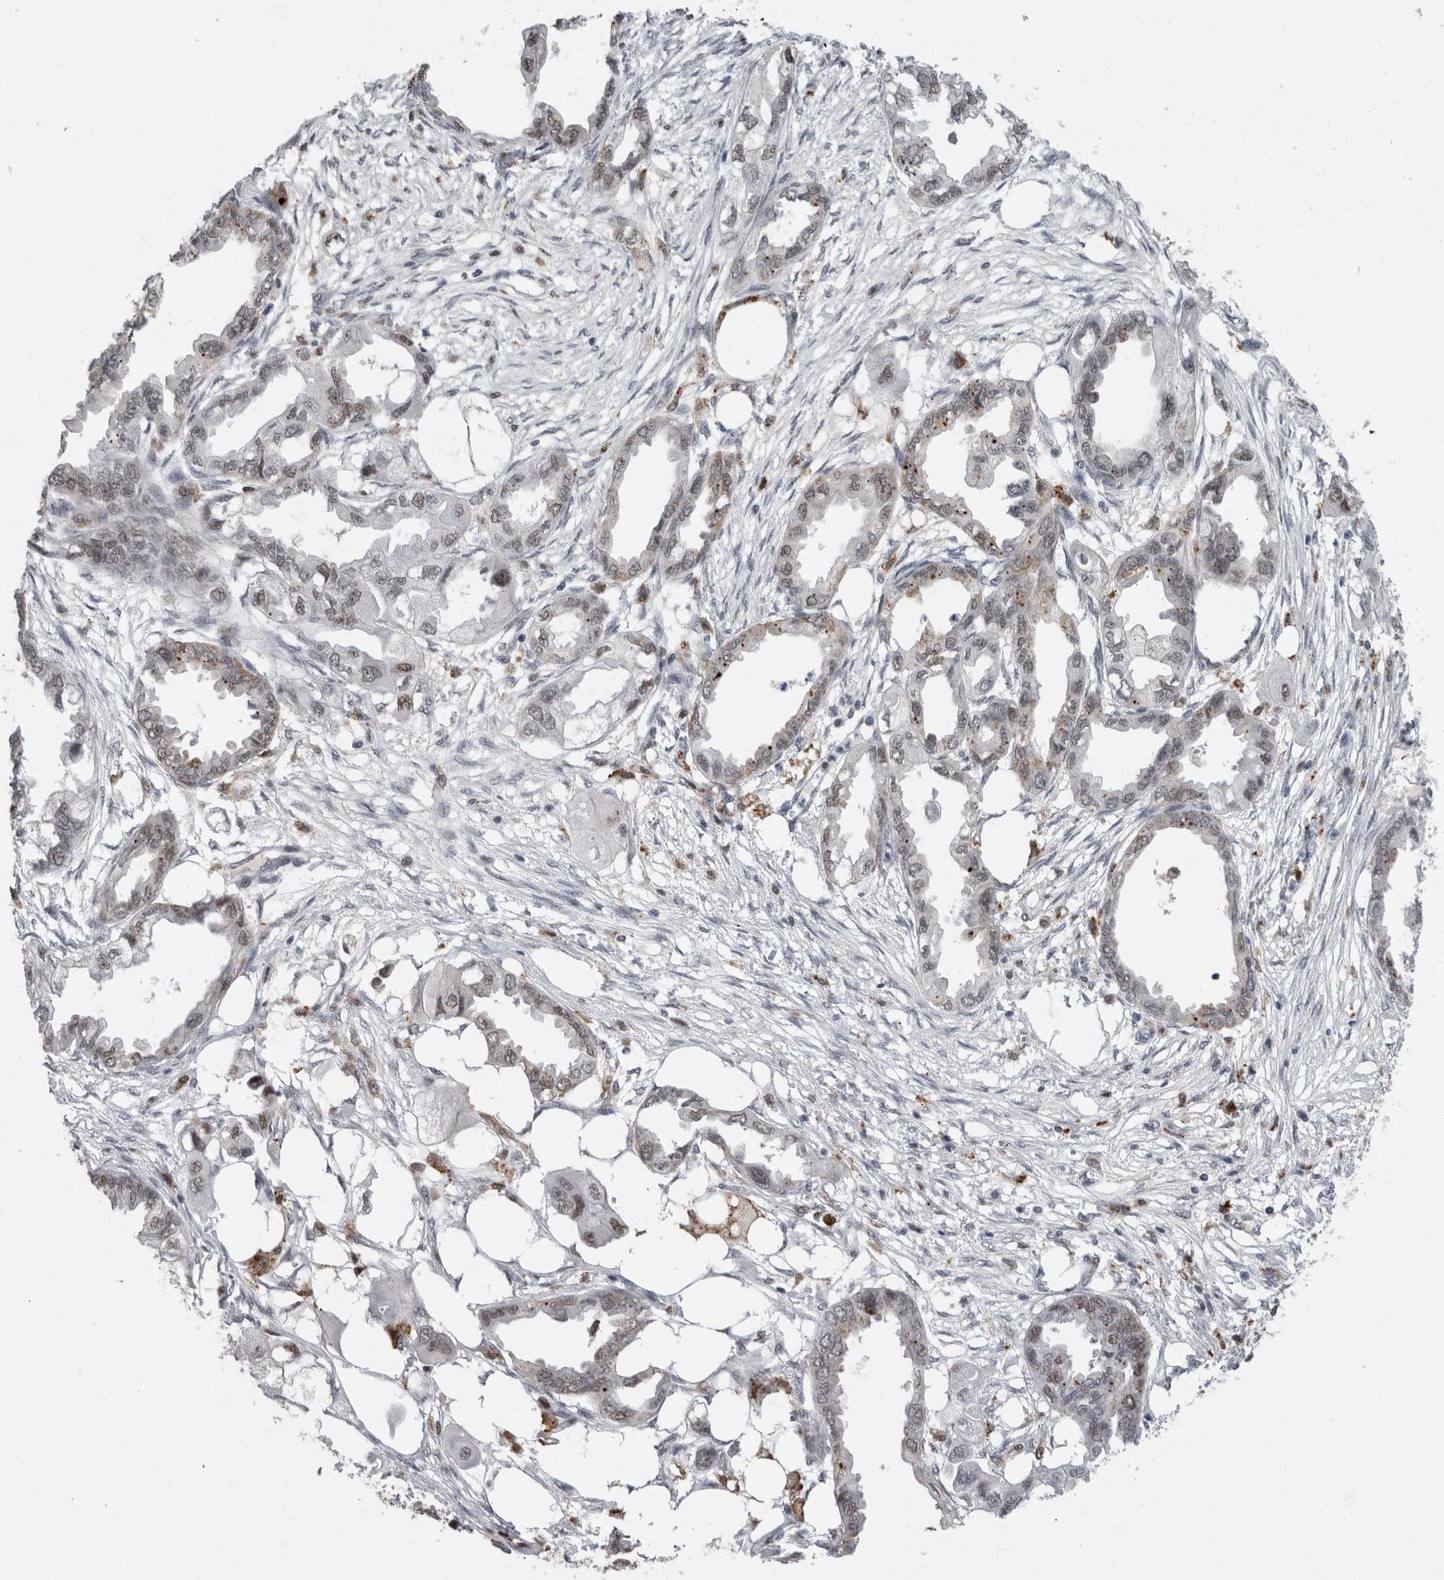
{"staining": {"intensity": "weak", "quantity": "25%-75%", "location": "nuclear"}, "tissue": "endometrial cancer", "cell_type": "Tumor cells", "image_type": "cancer", "snomed": [{"axis": "morphology", "description": "Adenocarcinoma, NOS"}, {"axis": "morphology", "description": "Adenocarcinoma, metastatic, NOS"}, {"axis": "topography", "description": "Adipose tissue"}, {"axis": "topography", "description": "Endometrium"}], "caption": "Endometrial cancer stained for a protein reveals weak nuclear positivity in tumor cells.", "gene": "POLD2", "patient": {"sex": "female", "age": 67}}